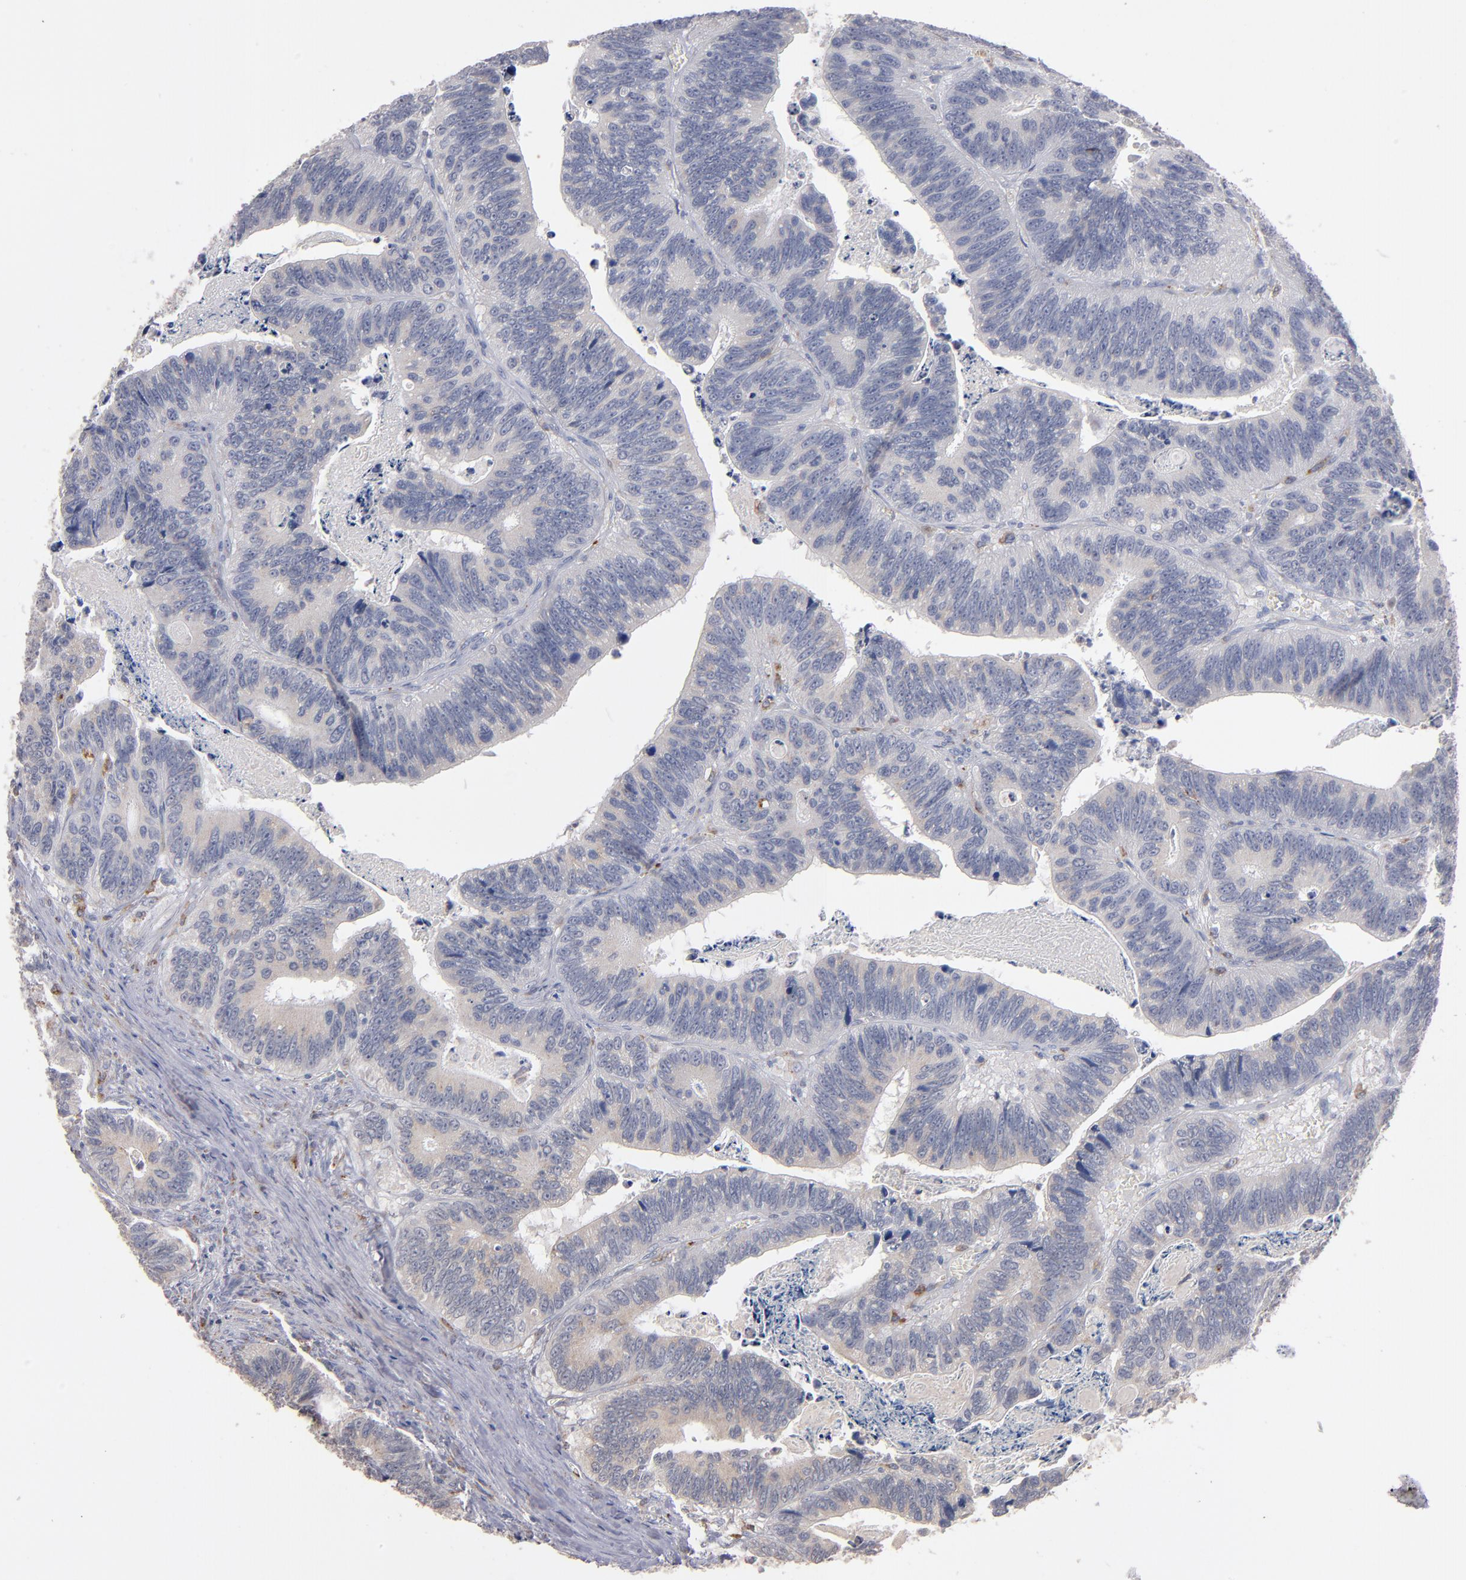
{"staining": {"intensity": "negative", "quantity": "none", "location": "none"}, "tissue": "colorectal cancer", "cell_type": "Tumor cells", "image_type": "cancer", "snomed": [{"axis": "morphology", "description": "Adenocarcinoma, NOS"}, {"axis": "topography", "description": "Colon"}], "caption": "This is an IHC micrograph of adenocarcinoma (colorectal). There is no staining in tumor cells.", "gene": "SELP", "patient": {"sex": "male", "age": 72}}